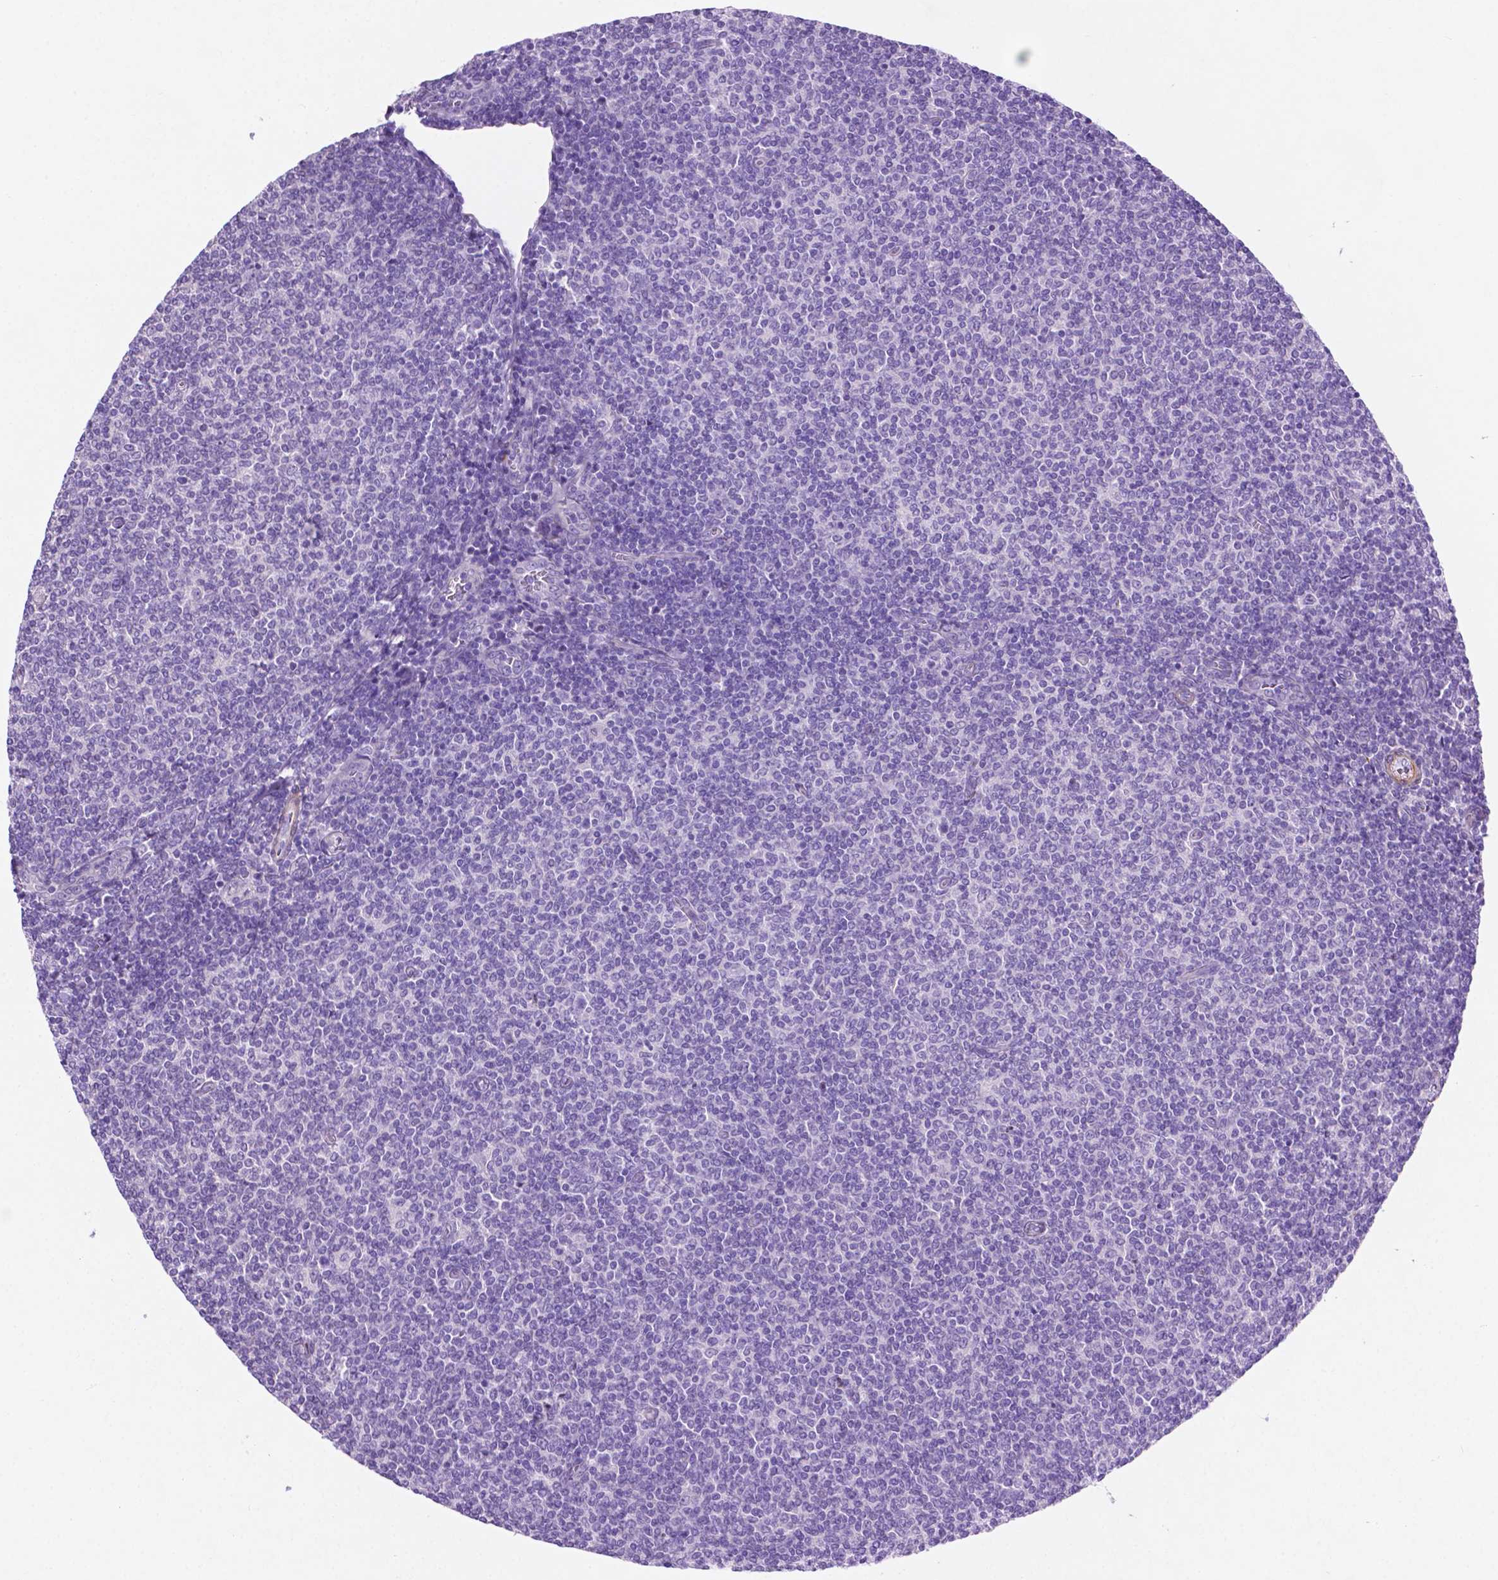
{"staining": {"intensity": "negative", "quantity": "none", "location": "none"}, "tissue": "lymphoma", "cell_type": "Tumor cells", "image_type": "cancer", "snomed": [{"axis": "morphology", "description": "Malignant lymphoma, non-Hodgkin's type, Low grade"}, {"axis": "topography", "description": "Lymph node"}], "caption": "Malignant lymphoma, non-Hodgkin's type (low-grade) was stained to show a protein in brown. There is no significant positivity in tumor cells. (DAB immunohistochemistry with hematoxylin counter stain).", "gene": "ASPG", "patient": {"sex": "male", "age": 52}}